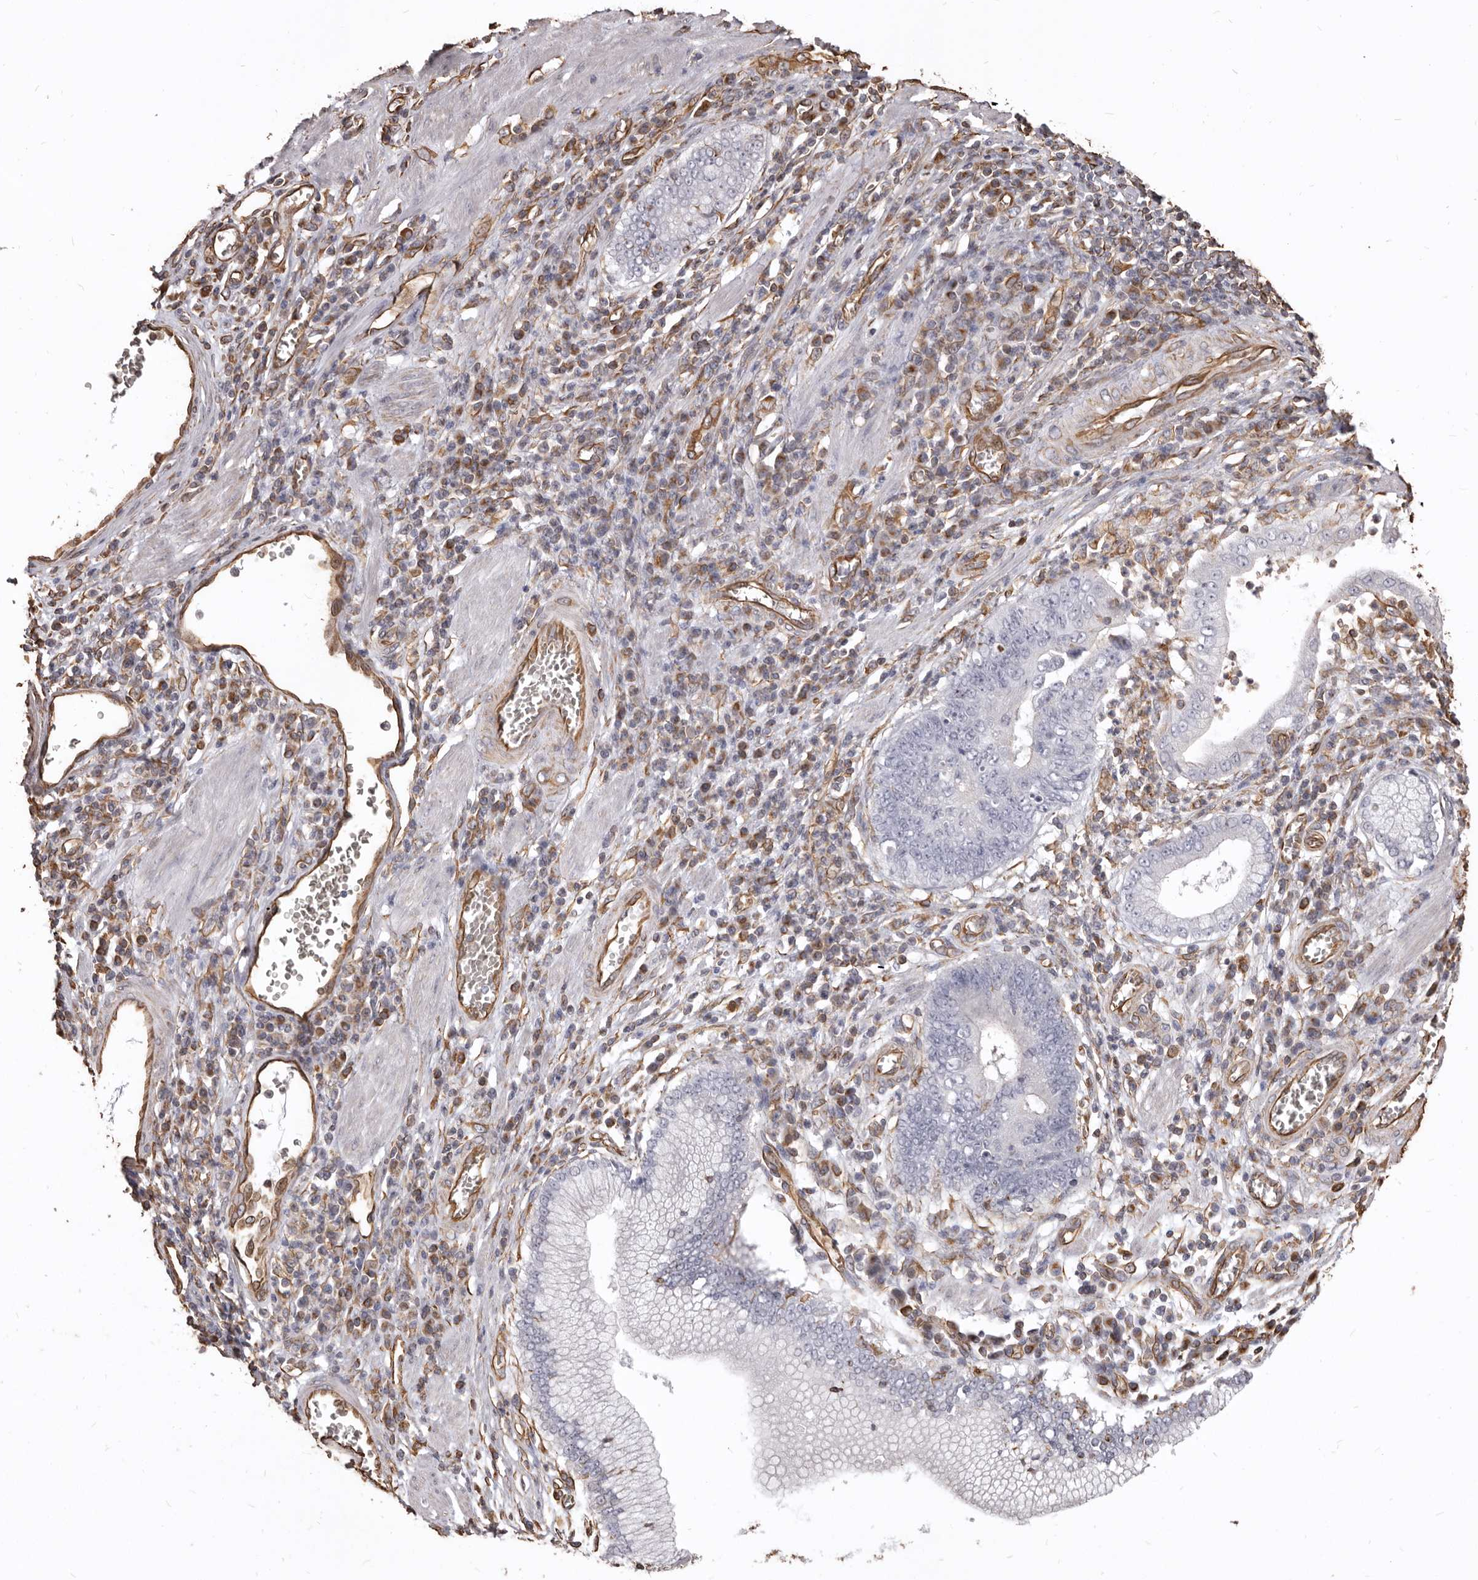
{"staining": {"intensity": "negative", "quantity": "none", "location": "none"}, "tissue": "stomach cancer", "cell_type": "Tumor cells", "image_type": "cancer", "snomed": [{"axis": "morphology", "description": "Adenocarcinoma, NOS"}, {"axis": "topography", "description": "Stomach"}], "caption": "Immunohistochemistry of human adenocarcinoma (stomach) reveals no staining in tumor cells.", "gene": "MTURN", "patient": {"sex": "male", "age": 59}}